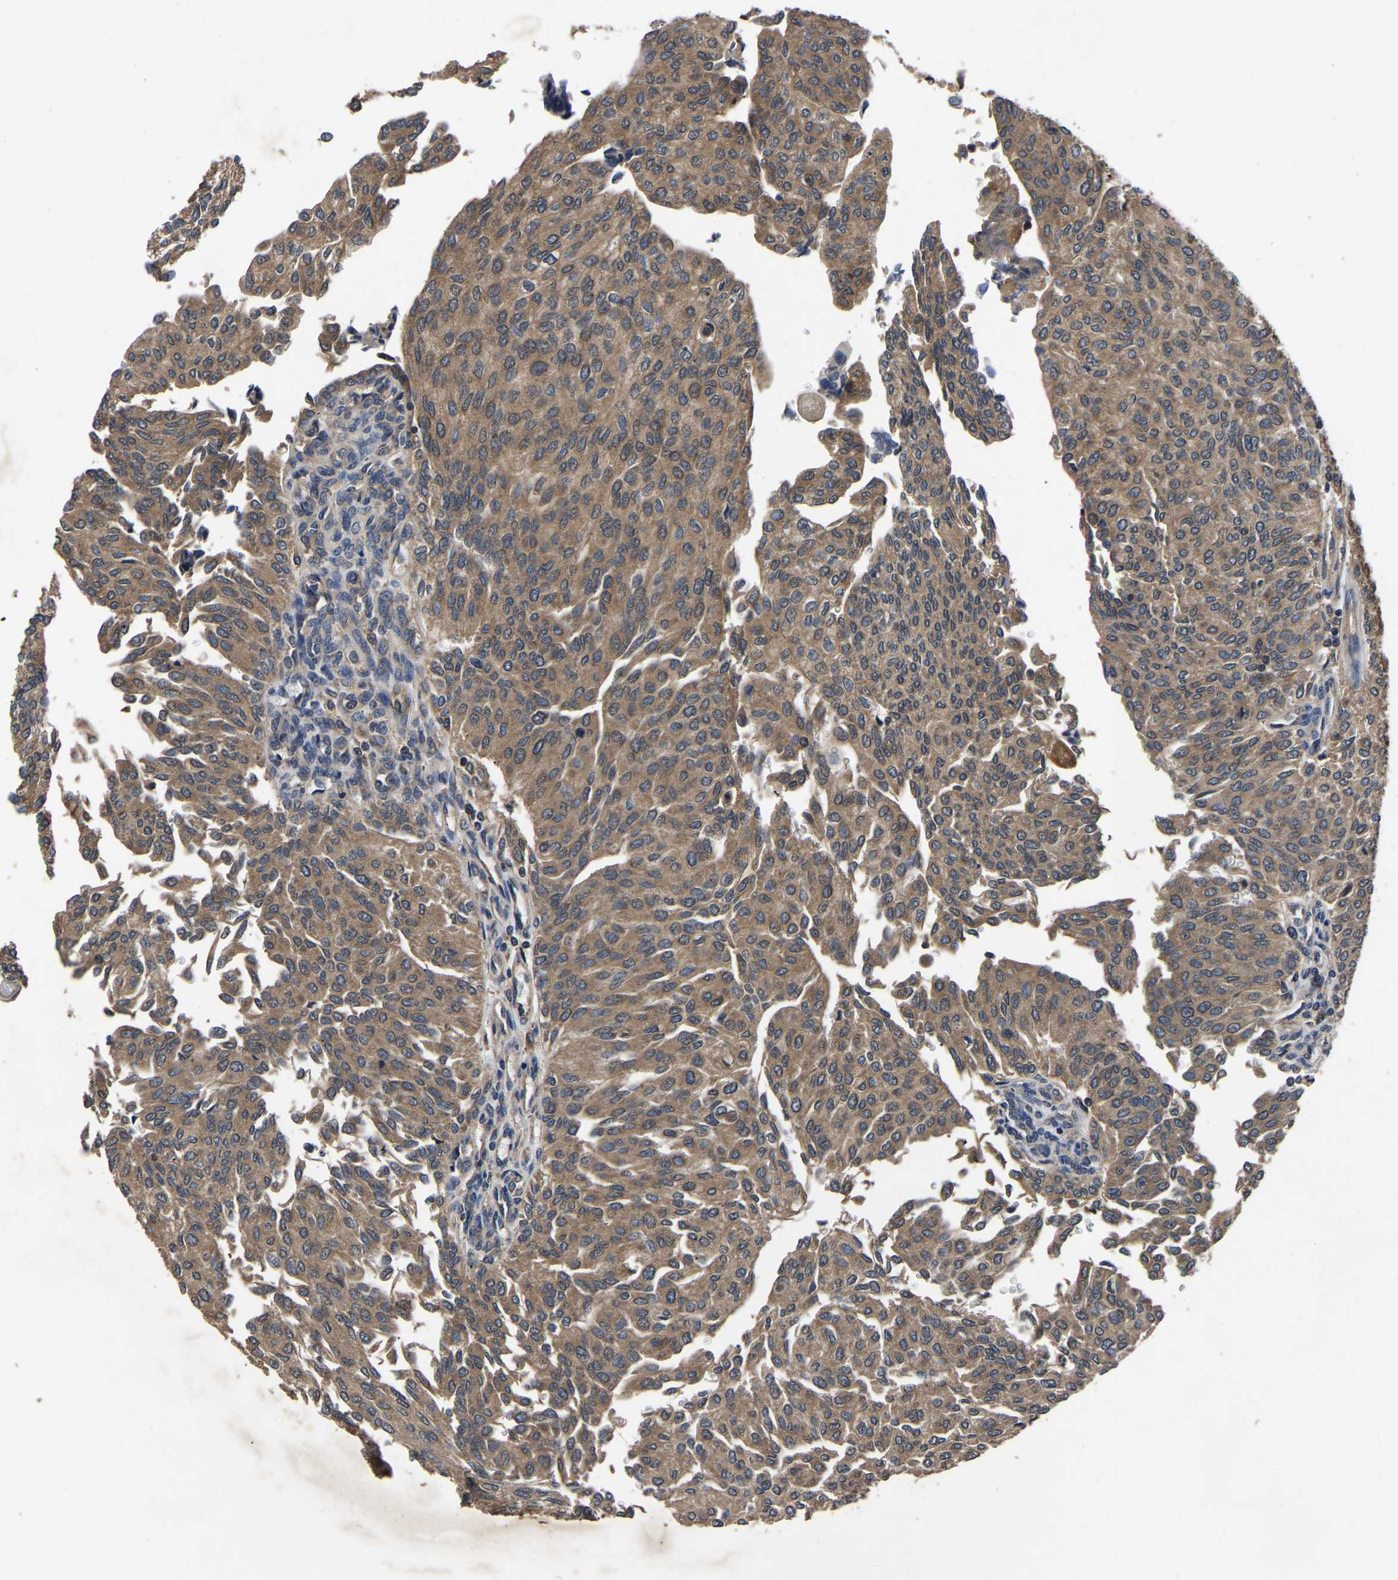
{"staining": {"intensity": "moderate", "quantity": ">75%", "location": "cytoplasmic/membranous"}, "tissue": "urothelial cancer", "cell_type": "Tumor cells", "image_type": "cancer", "snomed": [{"axis": "morphology", "description": "Urothelial carcinoma, Low grade"}, {"axis": "topography", "description": "Urinary bladder"}], "caption": "A medium amount of moderate cytoplasmic/membranous expression is appreciated in approximately >75% of tumor cells in urothelial carcinoma (low-grade) tissue.", "gene": "CRYZL1", "patient": {"sex": "female", "age": 79}}